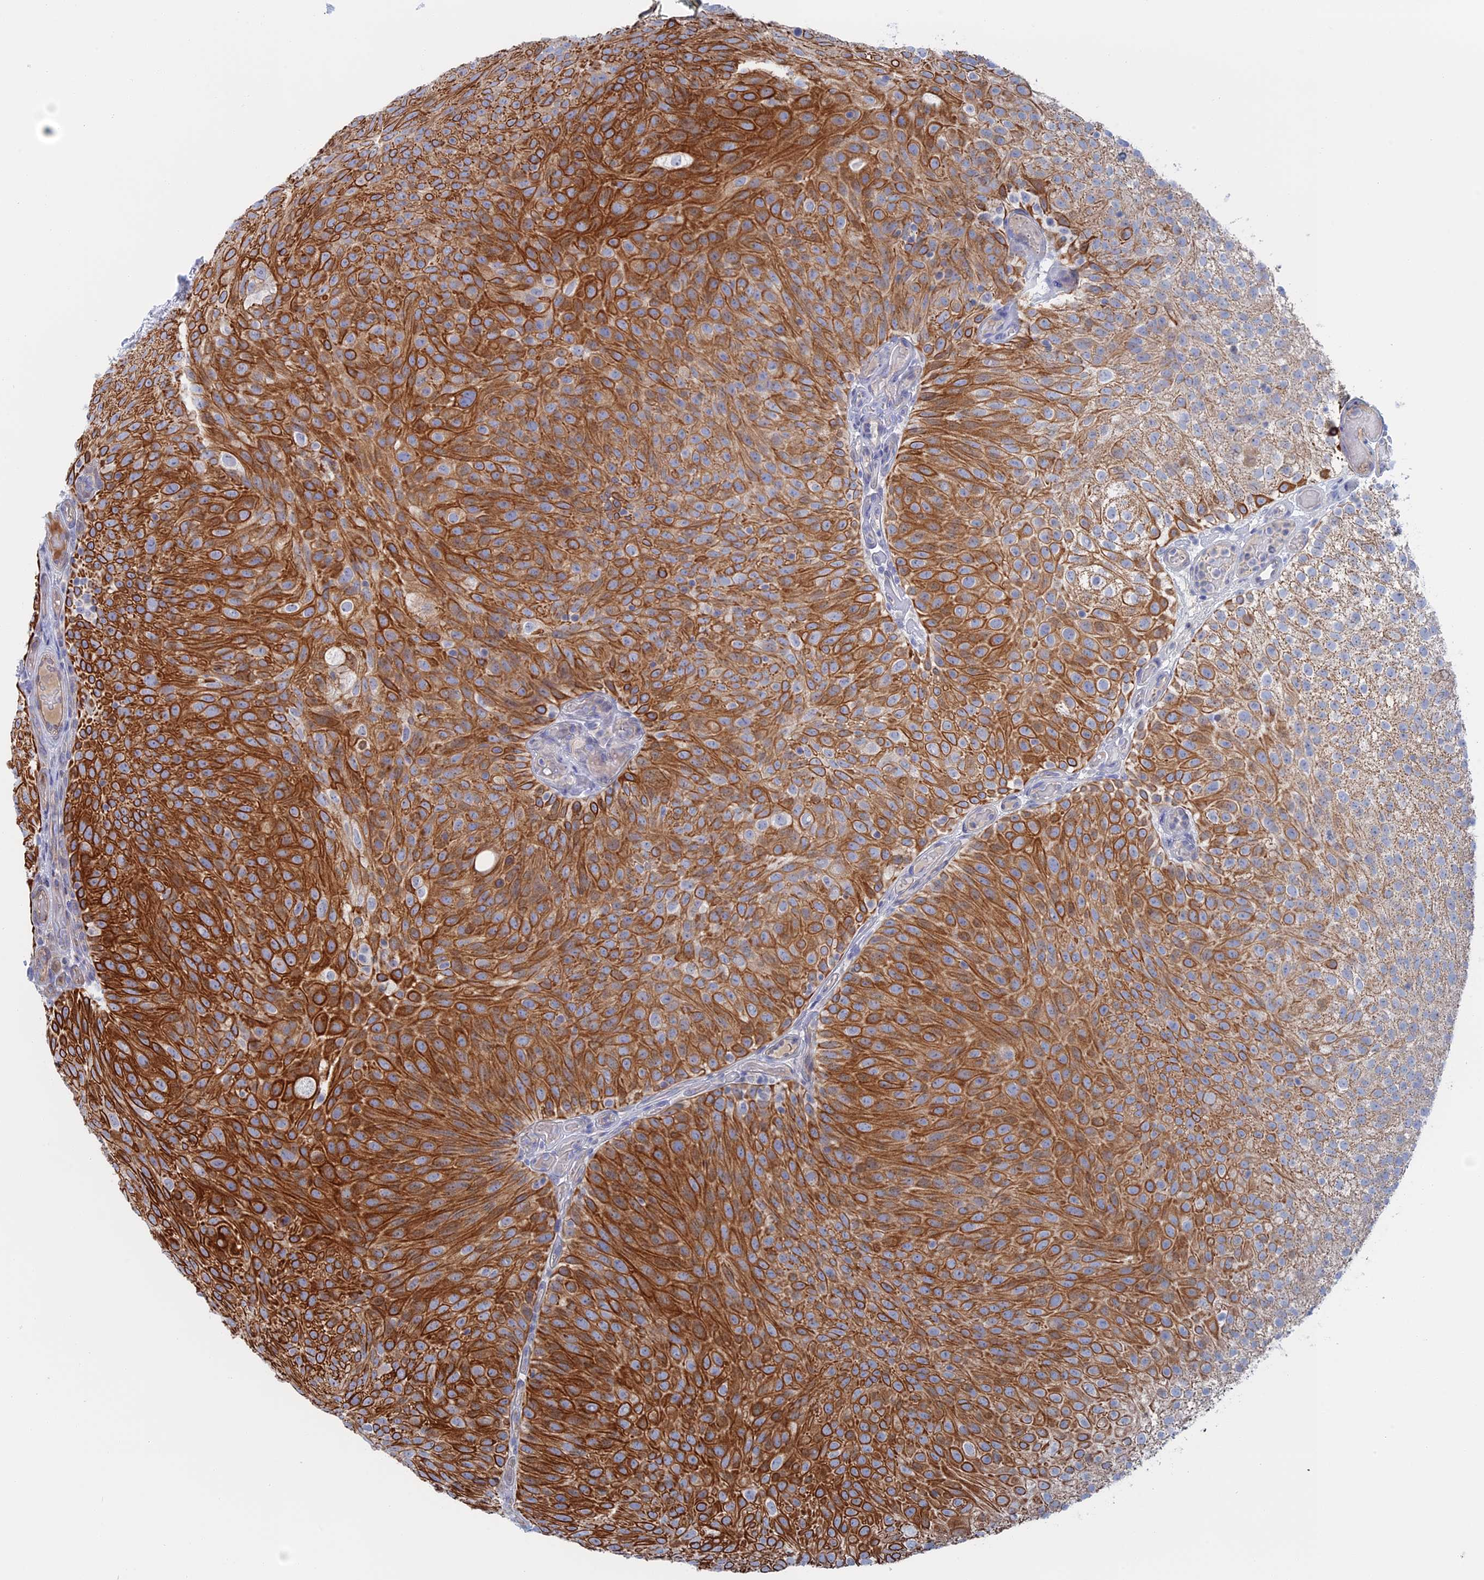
{"staining": {"intensity": "strong", "quantity": ">75%", "location": "cytoplasmic/membranous"}, "tissue": "urothelial cancer", "cell_type": "Tumor cells", "image_type": "cancer", "snomed": [{"axis": "morphology", "description": "Urothelial carcinoma, Low grade"}, {"axis": "topography", "description": "Urinary bladder"}], "caption": "Tumor cells reveal strong cytoplasmic/membranous staining in about >75% of cells in urothelial carcinoma (low-grade). Using DAB (3,3'-diaminobenzidine) (brown) and hematoxylin (blue) stains, captured at high magnification using brightfield microscopy.", "gene": "IL7", "patient": {"sex": "male", "age": 78}}